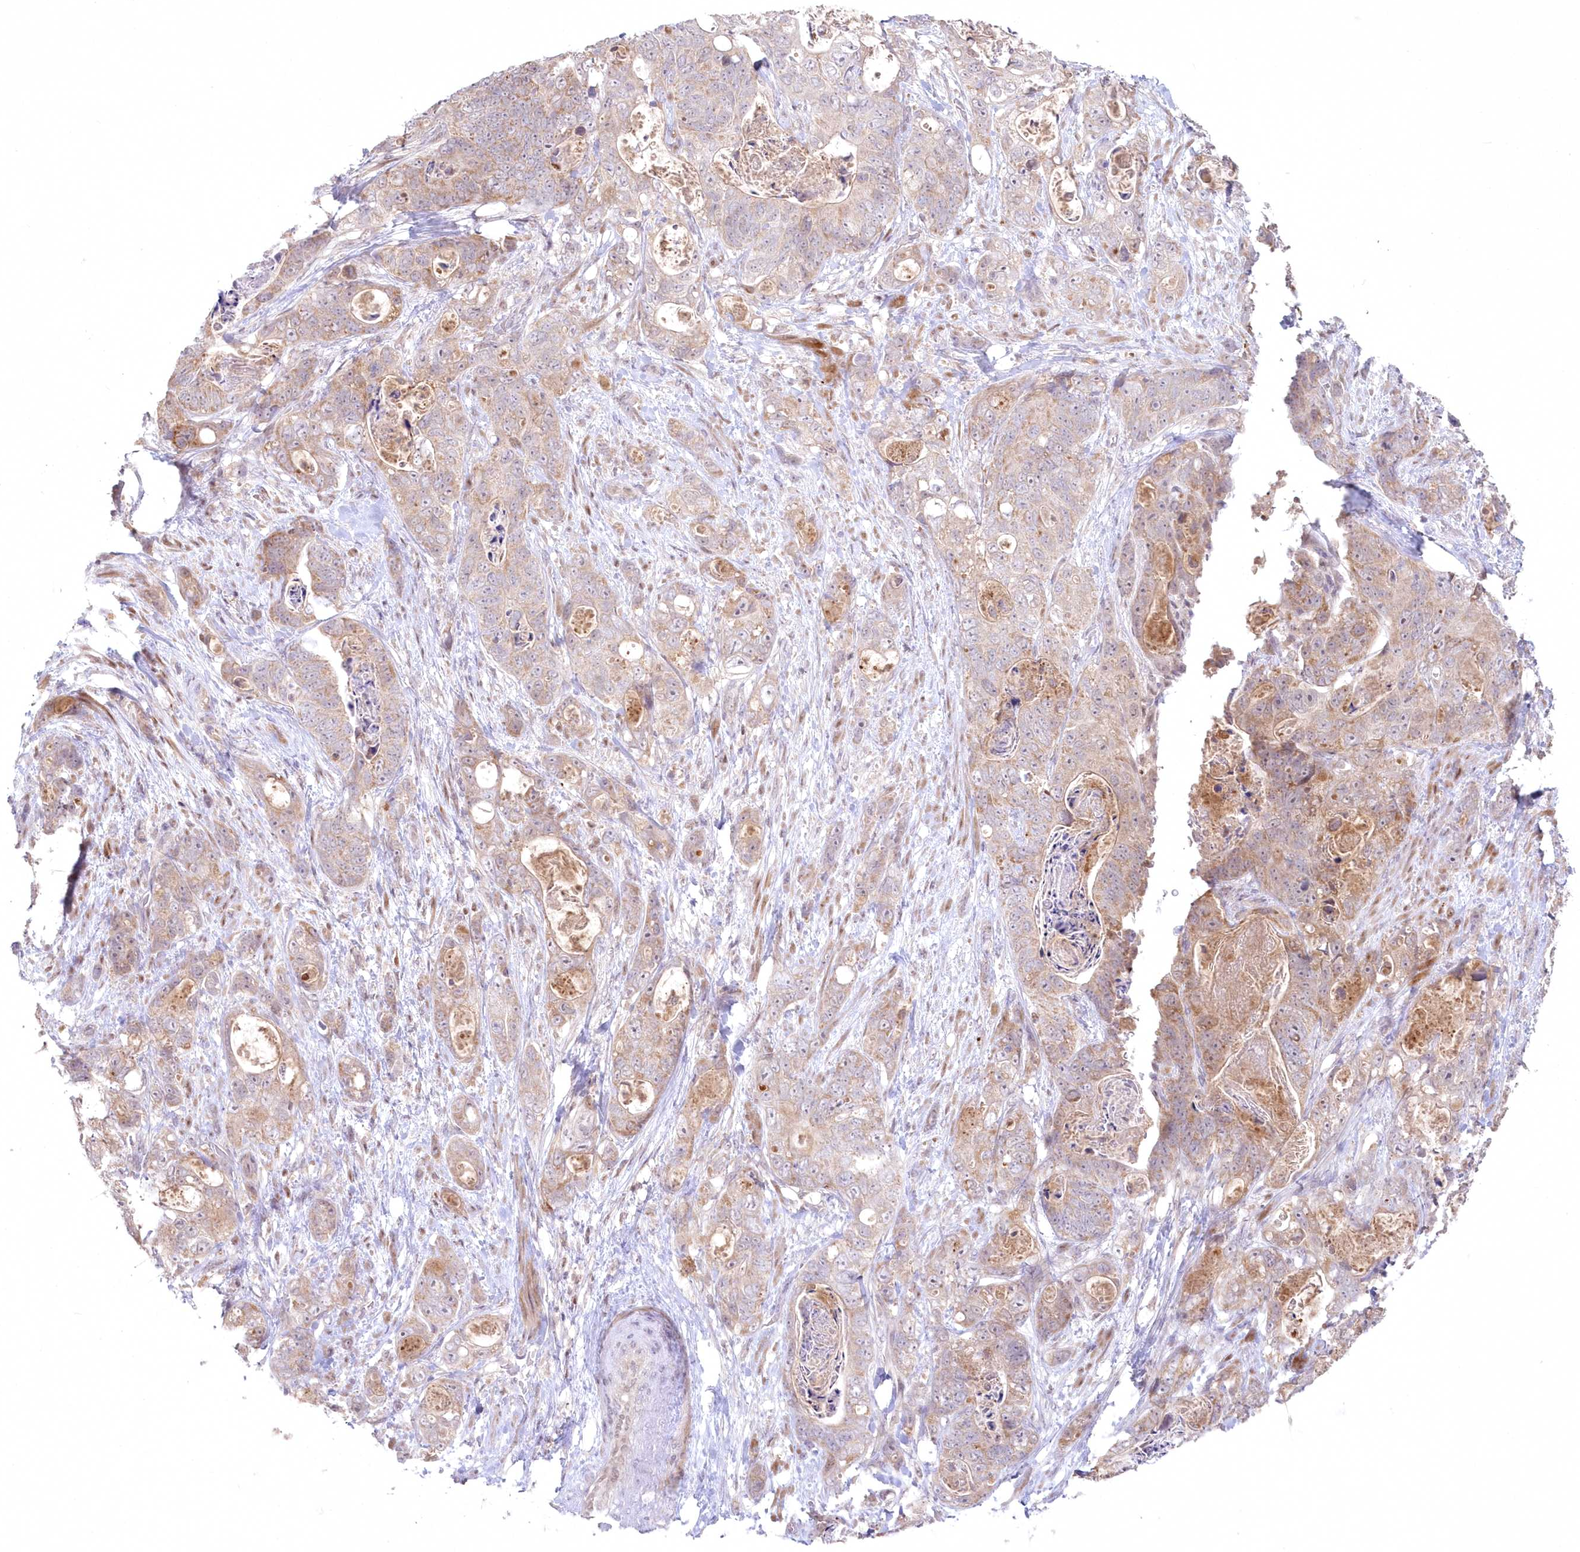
{"staining": {"intensity": "weak", "quantity": "25%-75%", "location": "cytoplasmic/membranous"}, "tissue": "stomach cancer", "cell_type": "Tumor cells", "image_type": "cancer", "snomed": [{"axis": "morphology", "description": "Normal tissue, NOS"}, {"axis": "morphology", "description": "Adenocarcinoma, NOS"}, {"axis": "topography", "description": "Stomach"}], "caption": "Brown immunohistochemical staining in stomach cancer exhibits weak cytoplasmic/membranous staining in approximately 25%-75% of tumor cells. Using DAB (brown) and hematoxylin (blue) stains, captured at high magnification using brightfield microscopy.", "gene": "ASCC1", "patient": {"sex": "female", "age": 89}}